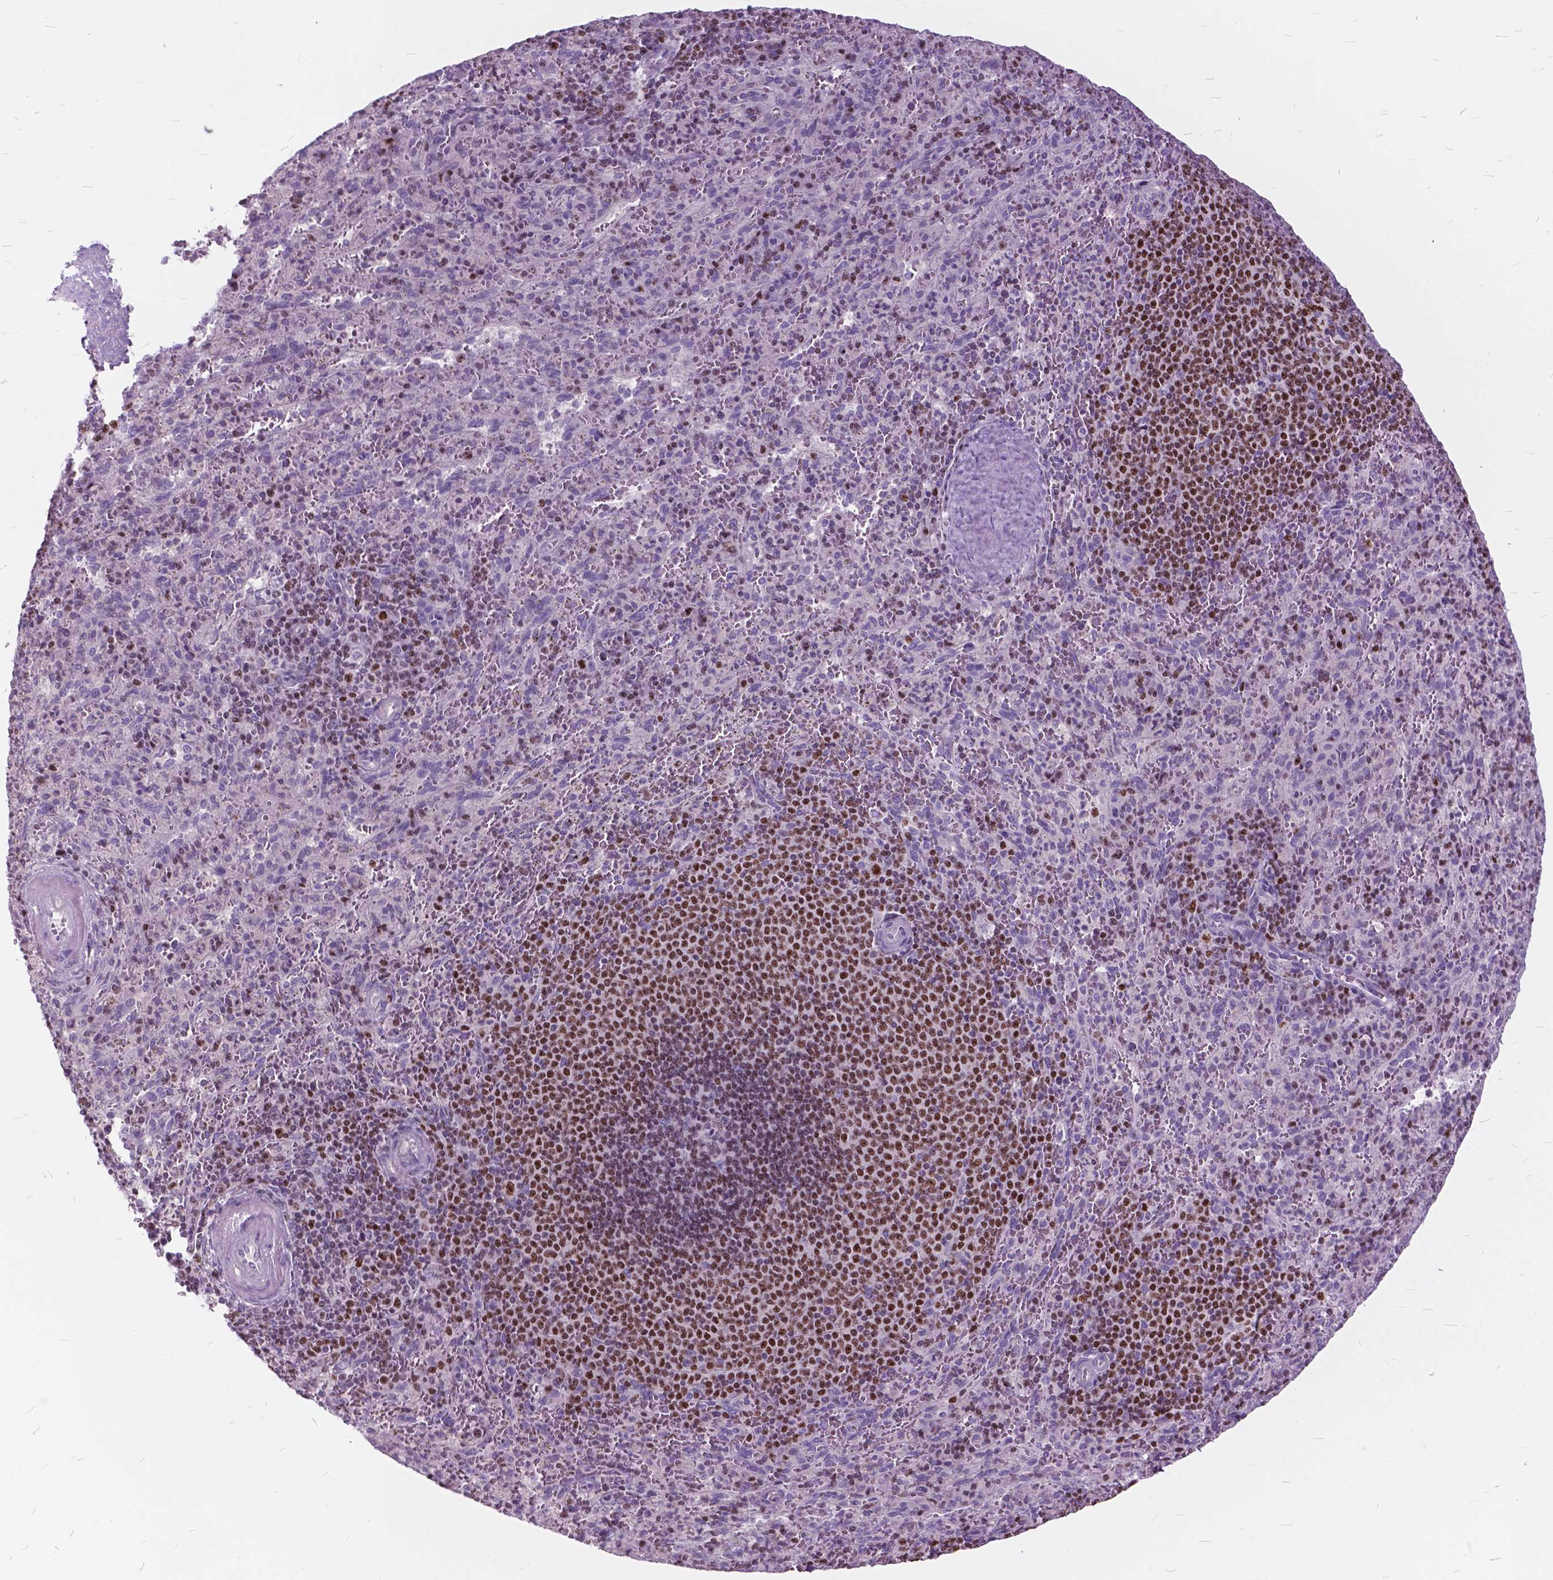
{"staining": {"intensity": "moderate", "quantity": "<25%", "location": "nuclear"}, "tissue": "spleen", "cell_type": "Cells in red pulp", "image_type": "normal", "snomed": [{"axis": "morphology", "description": "Normal tissue, NOS"}, {"axis": "topography", "description": "Spleen"}], "caption": "This photomicrograph reveals IHC staining of normal human spleen, with low moderate nuclear expression in about <25% of cells in red pulp.", "gene": "SP140", "patient": {"sex": "male", "age": 57}}